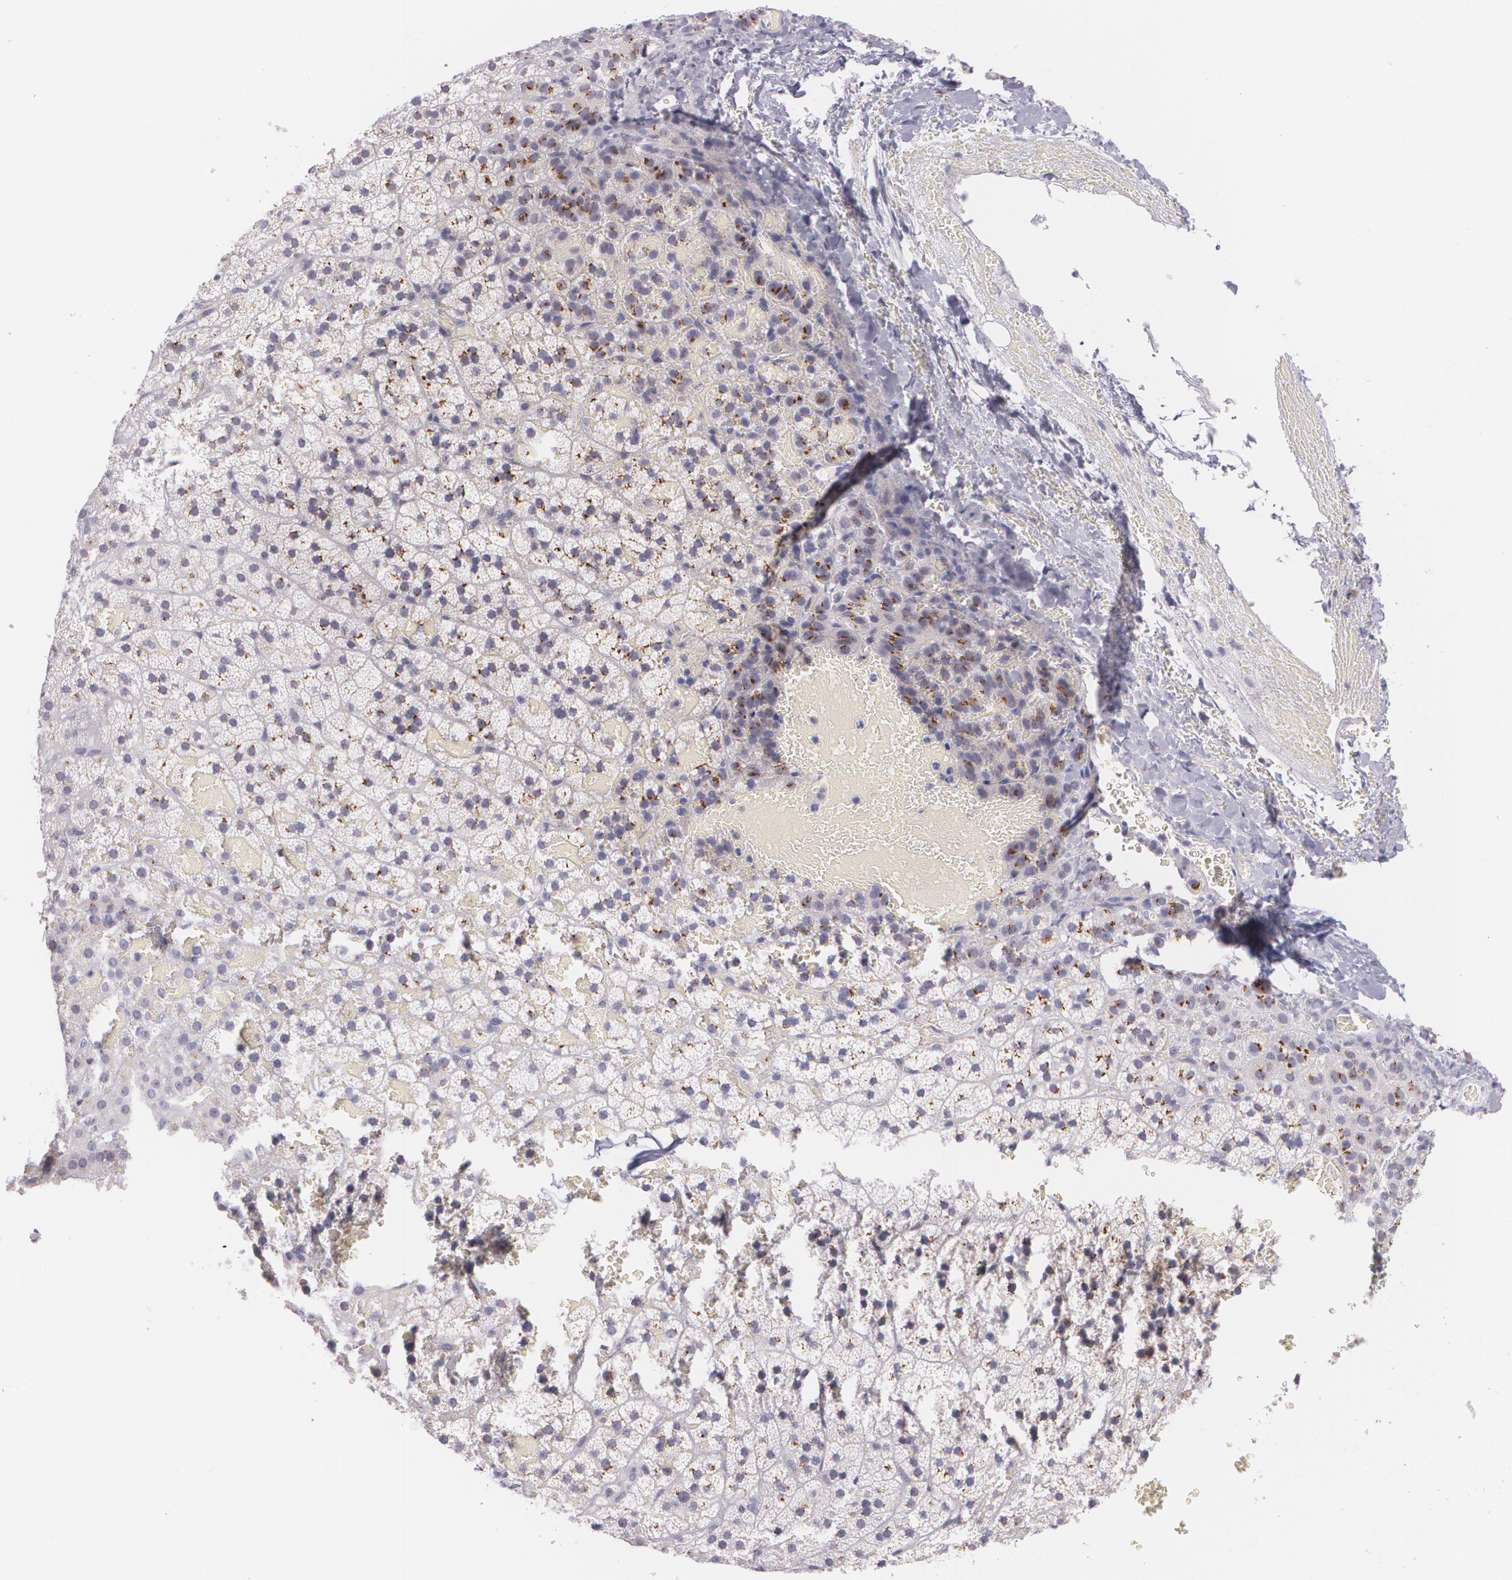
{"staining": {"intensity": "strong", "quantity": "<25%", "location": "cytoplasmic/membranous"}, "tissue": "adrenal gland", "cell_type": "Glandular cells", "image_type": "normal", "snomed": [{"axis": "morphology", "description": "Normal tissue, NOS"}, {"axis": "topography", "description": "Adrenal gland"}], "caption": "Protein analysis of unremarkable adrenal gland exhibits strong cytoplasmic/membranous expression in approximately <25% of glandular cells.", "gene": "CILK1", "patient": {"sex": "male", "age": 35}}